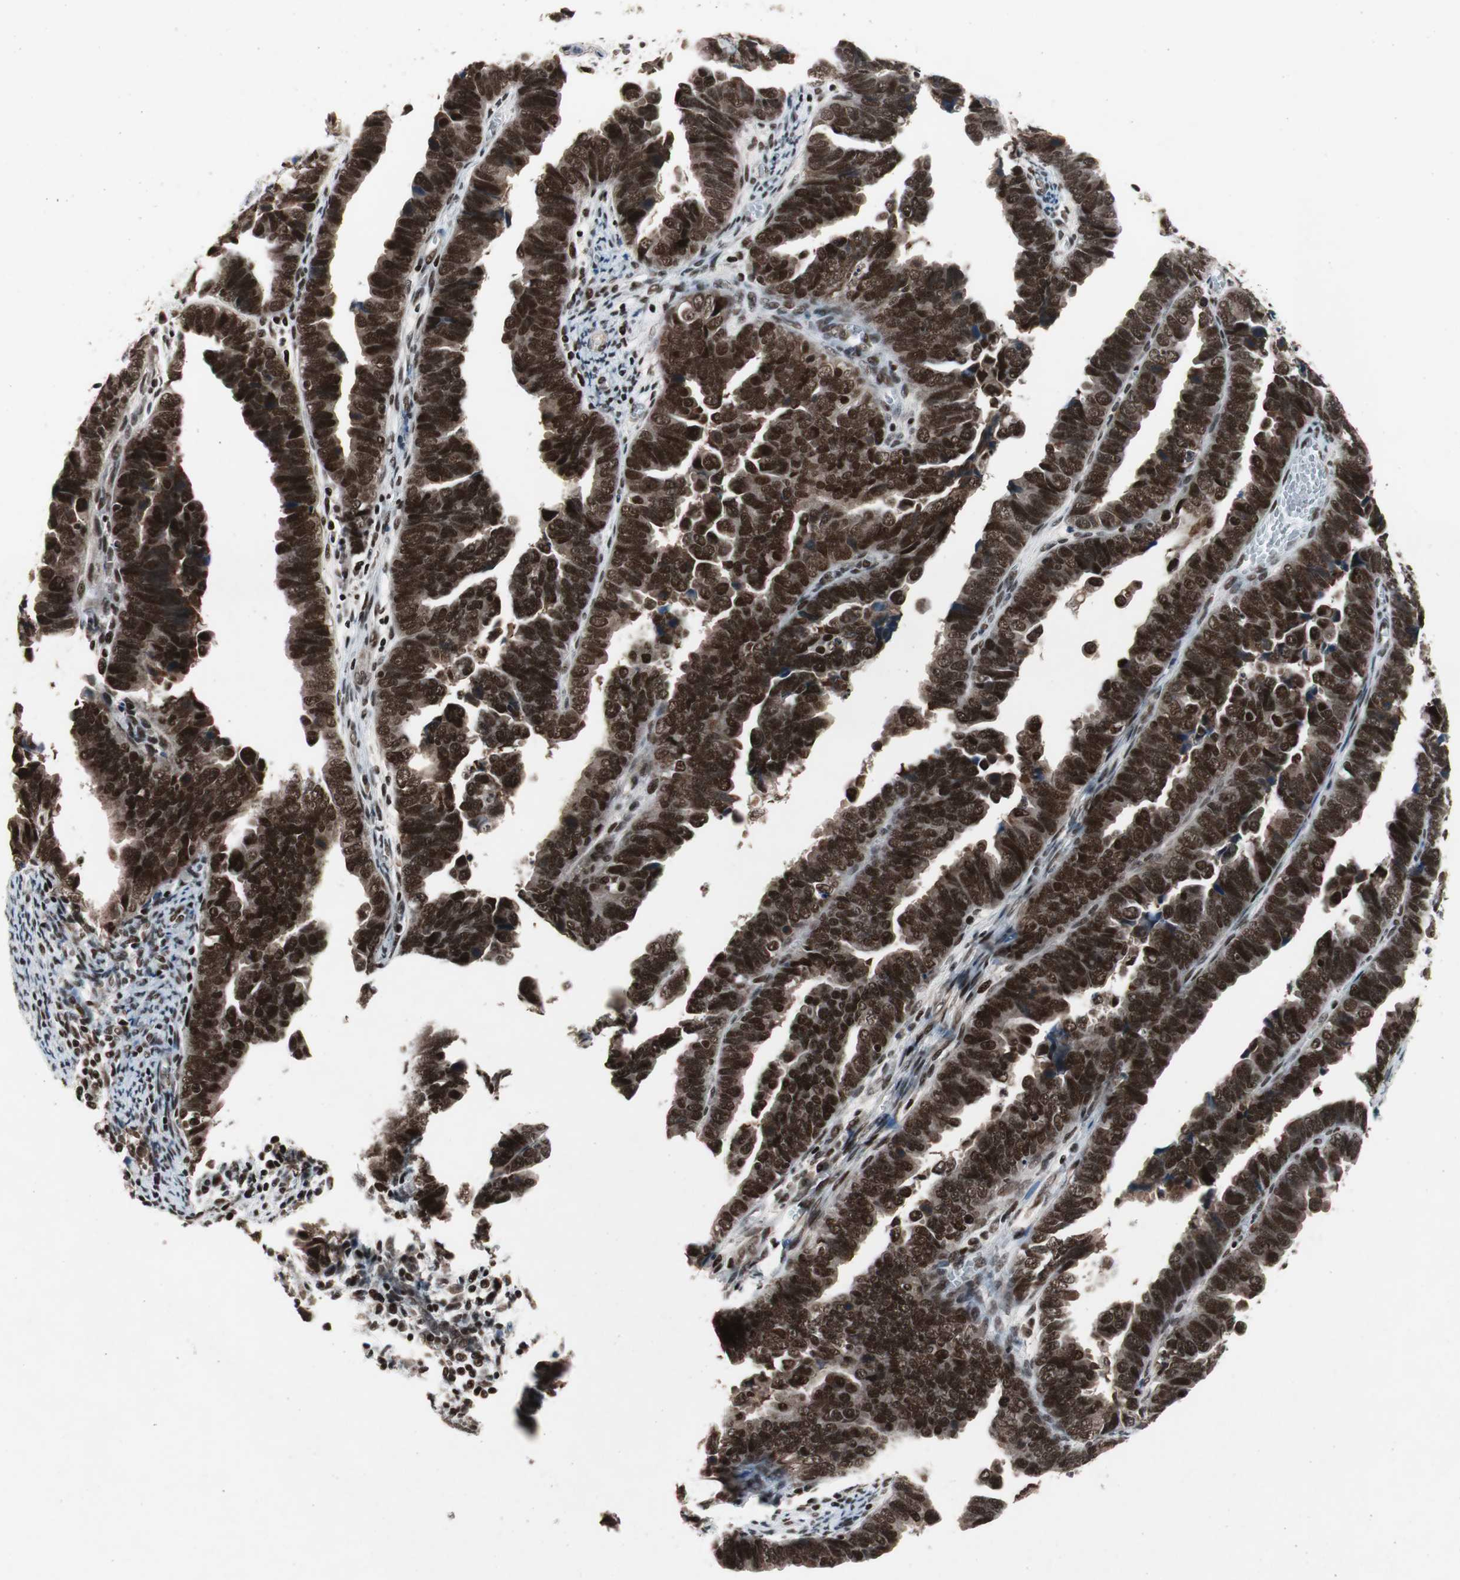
{"staining": {"intensity": "strong", "quantity": ">75%", "location": "cytoplasmic/membranous,nuclear"}, "tissue": "endometrial cancer", "cell_type": "Tumor cells", "image_type": "cancer", "snomed": [{"axis": "morphology", "description": "Adenocarcinoma, NOS"}, {"axis": "topography", "description": "Endometrium"}], "caption": "Tumor cells show high levels of strong cytoplasmic/membranous and nuclear staining in approximately >75% of cells in human endometrial cancer.", "gene": "RPA1", "patient": {"sex": "female", "age": 75}}